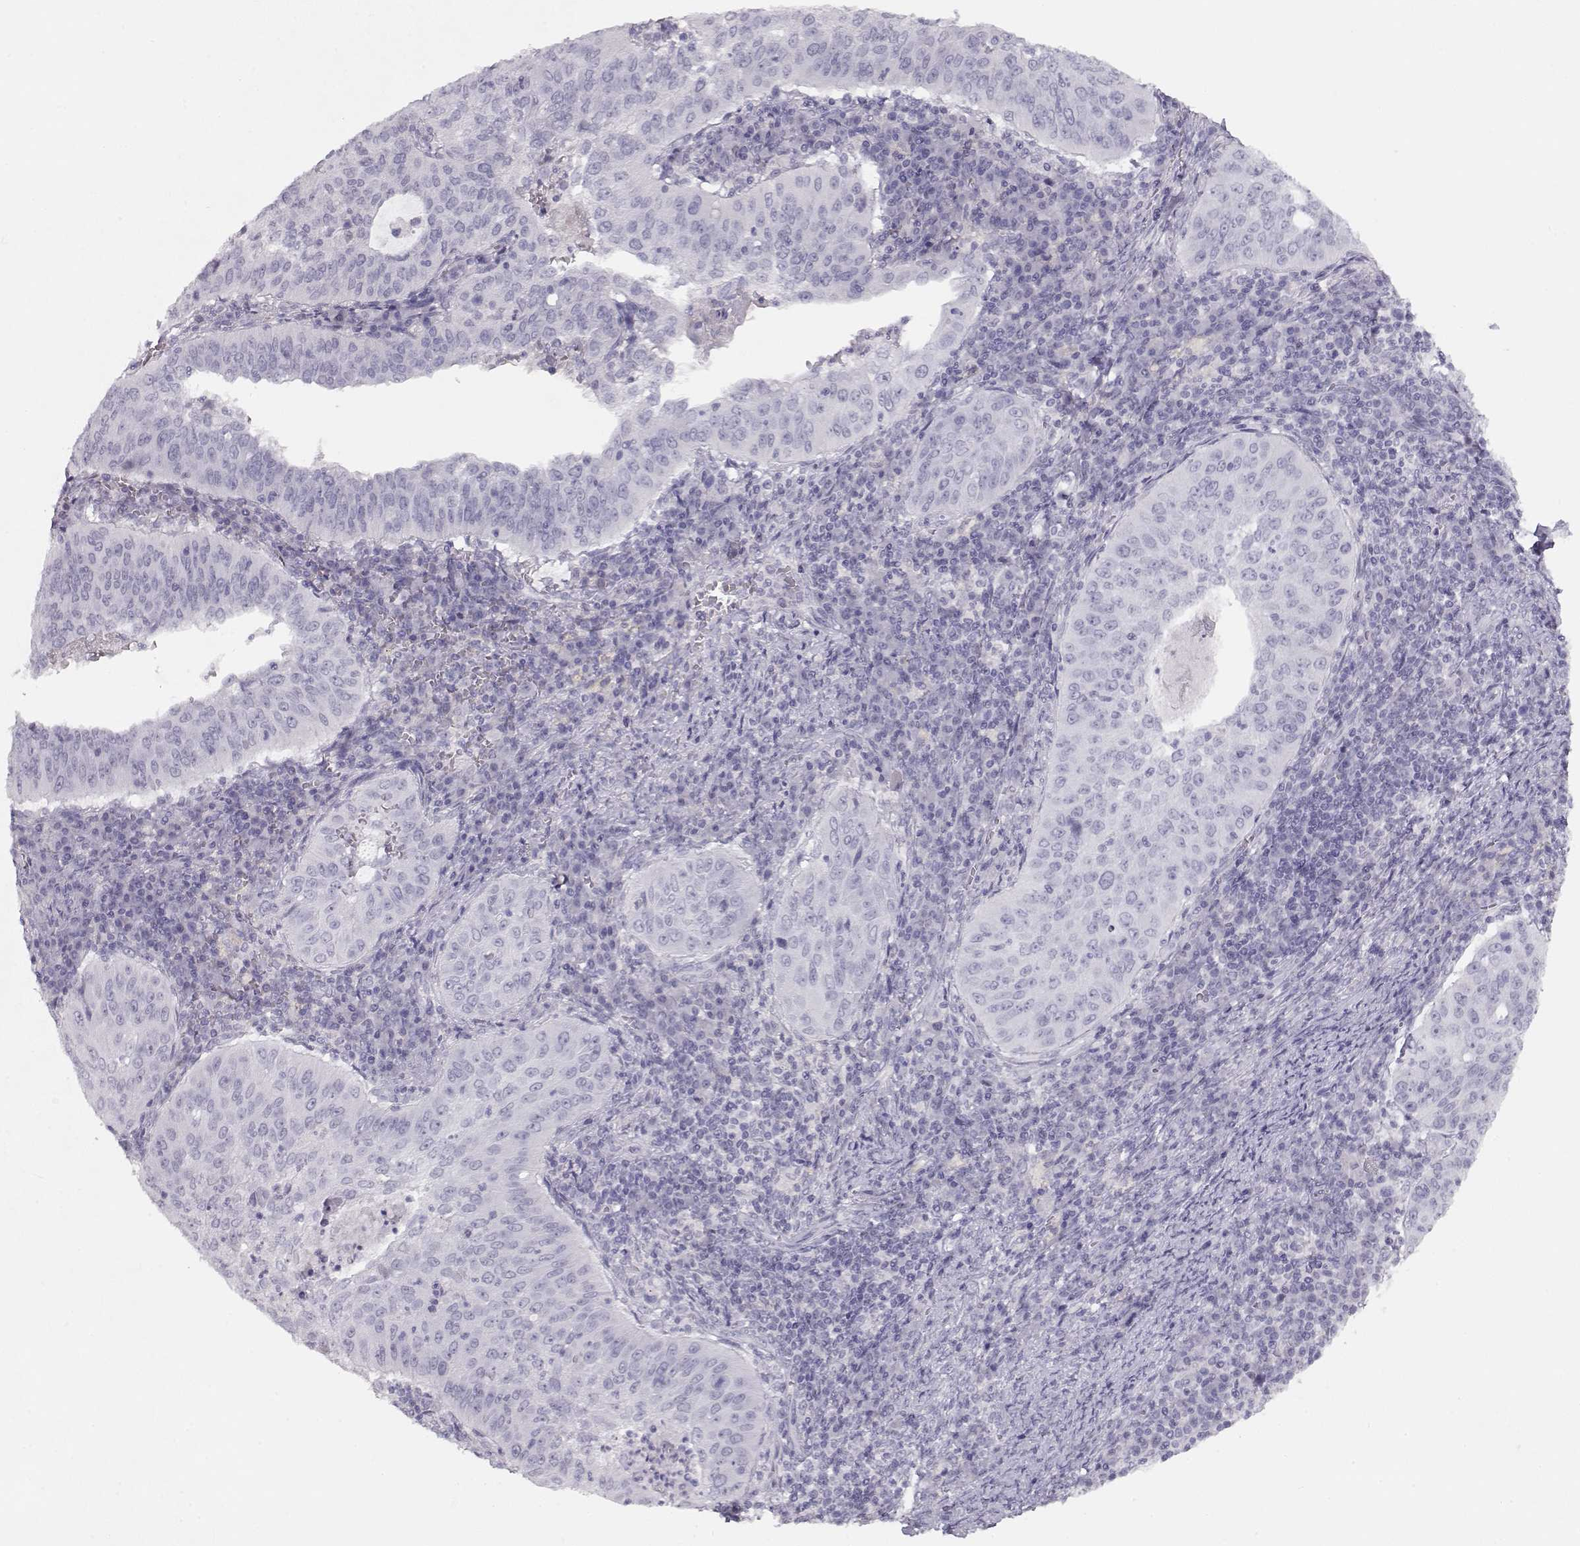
{"staining": {"intensity": "negative", "quantity": "none", "location": "none"}, "tissue": "cervical cancer", "cell_type": "Tumor cells", "image_type": "cancer", "snomed": [{"axis": "morphology", "description": "Squamous cell carcinoma, NOS"}, {"axis": "topography", "description": "Cervix"}], "caption": "Immunohistochemistry (IHC) of cervical cancer (squamous cell carcinoma) shows no staining in tumor cells.", "gene": "IMPG1", "patient": {"sex": "female", "age": 39}}